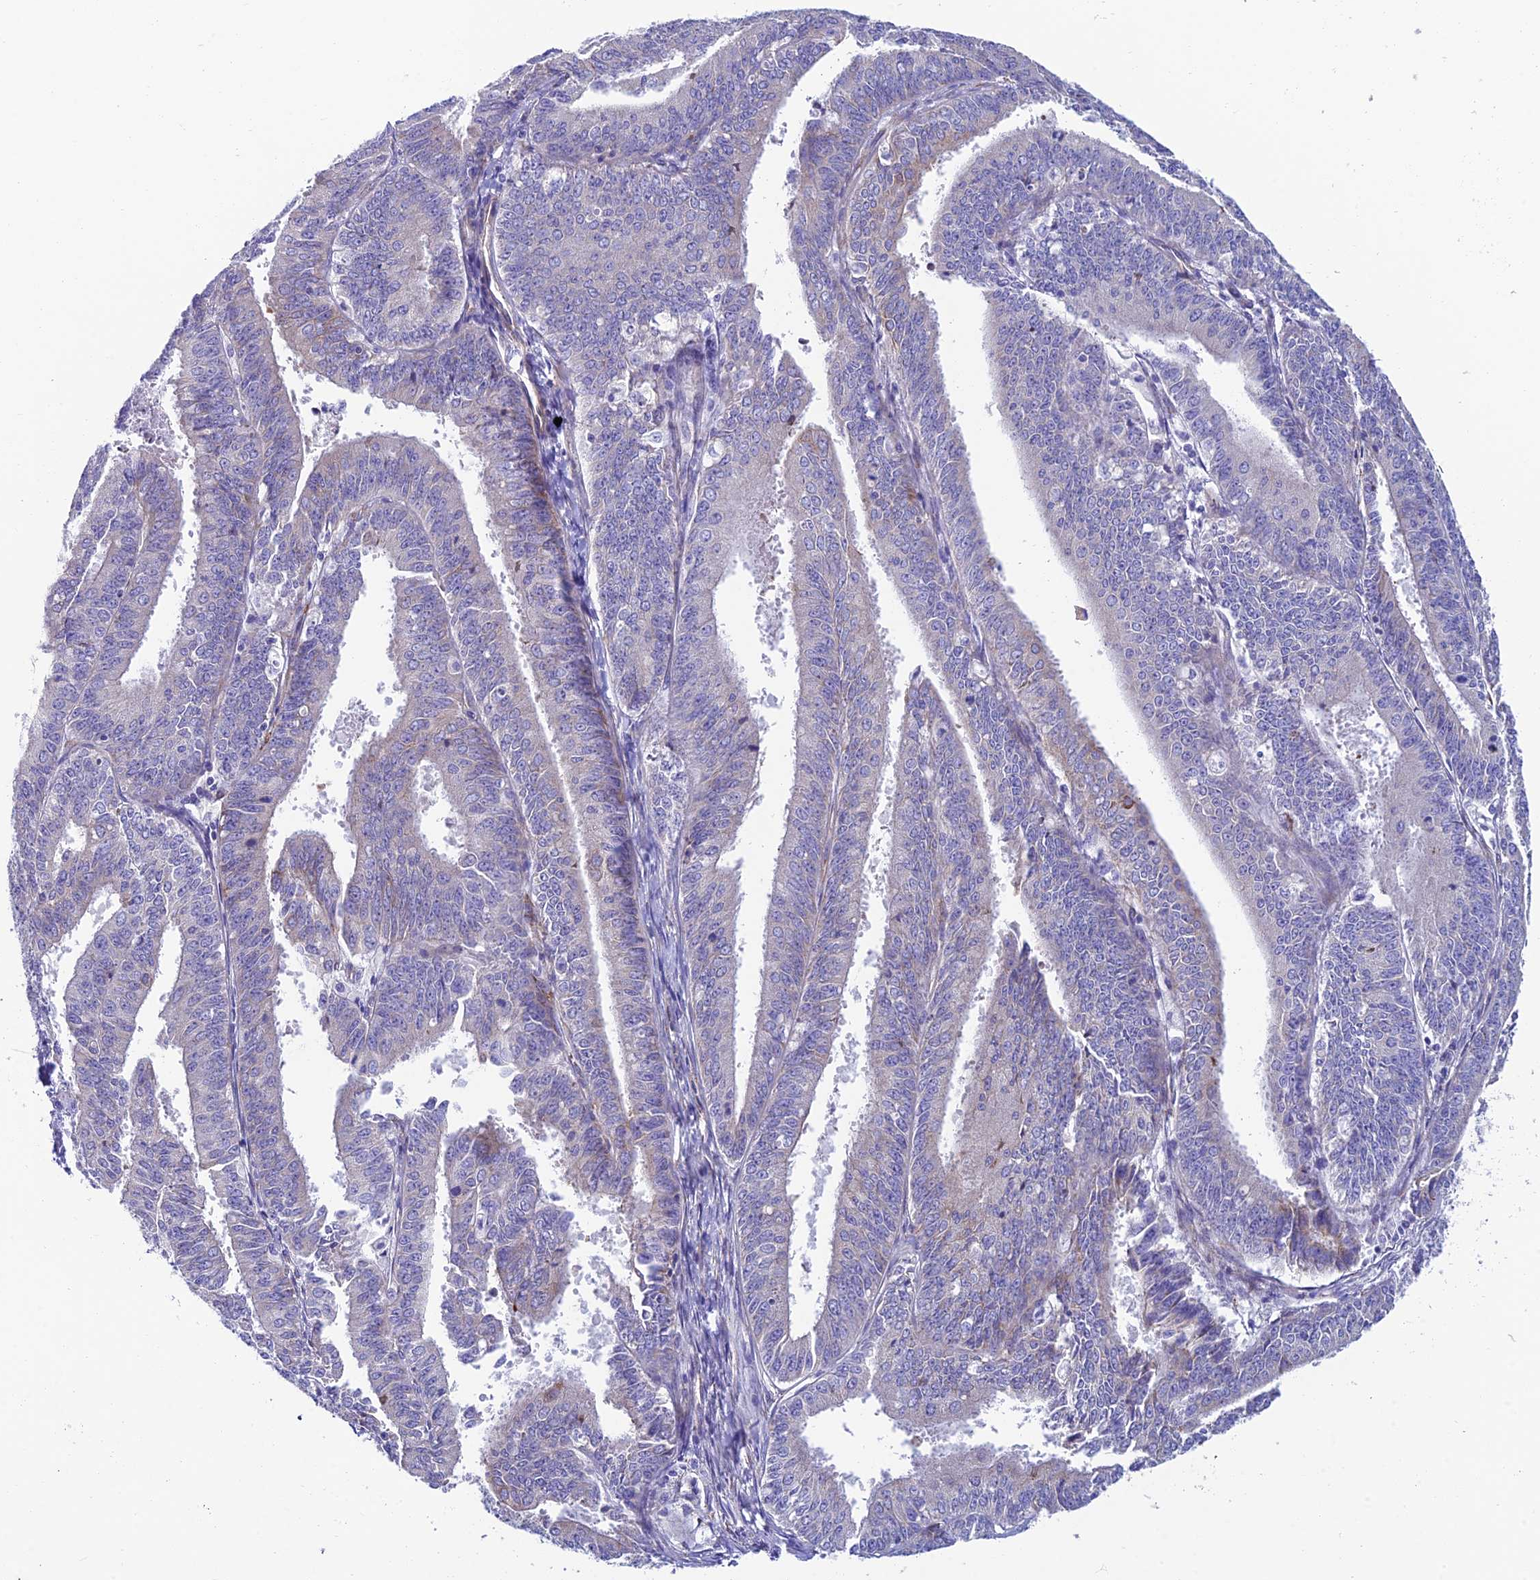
{"staining": {"intensity": "weak", "quantity": "<25%", "location": "cytoplasmic/membranous"}, "tissue": "endometrial cancer", "cell_type": "Tumor cells", "image_type": "cancer", "snomed": [{"axis": "morphology", "description": "Adenocarcinoma, NOS"}, {"axis": "topography", "description": "Endometrium"}], "caption": "IHC photomicrograph of adenocarcinoma (endometrial) stained for a protein (brown), which displays no positivity in tumor cells.", "gene": "MACIR", "patient": {"sex": "female", "age": 73}}